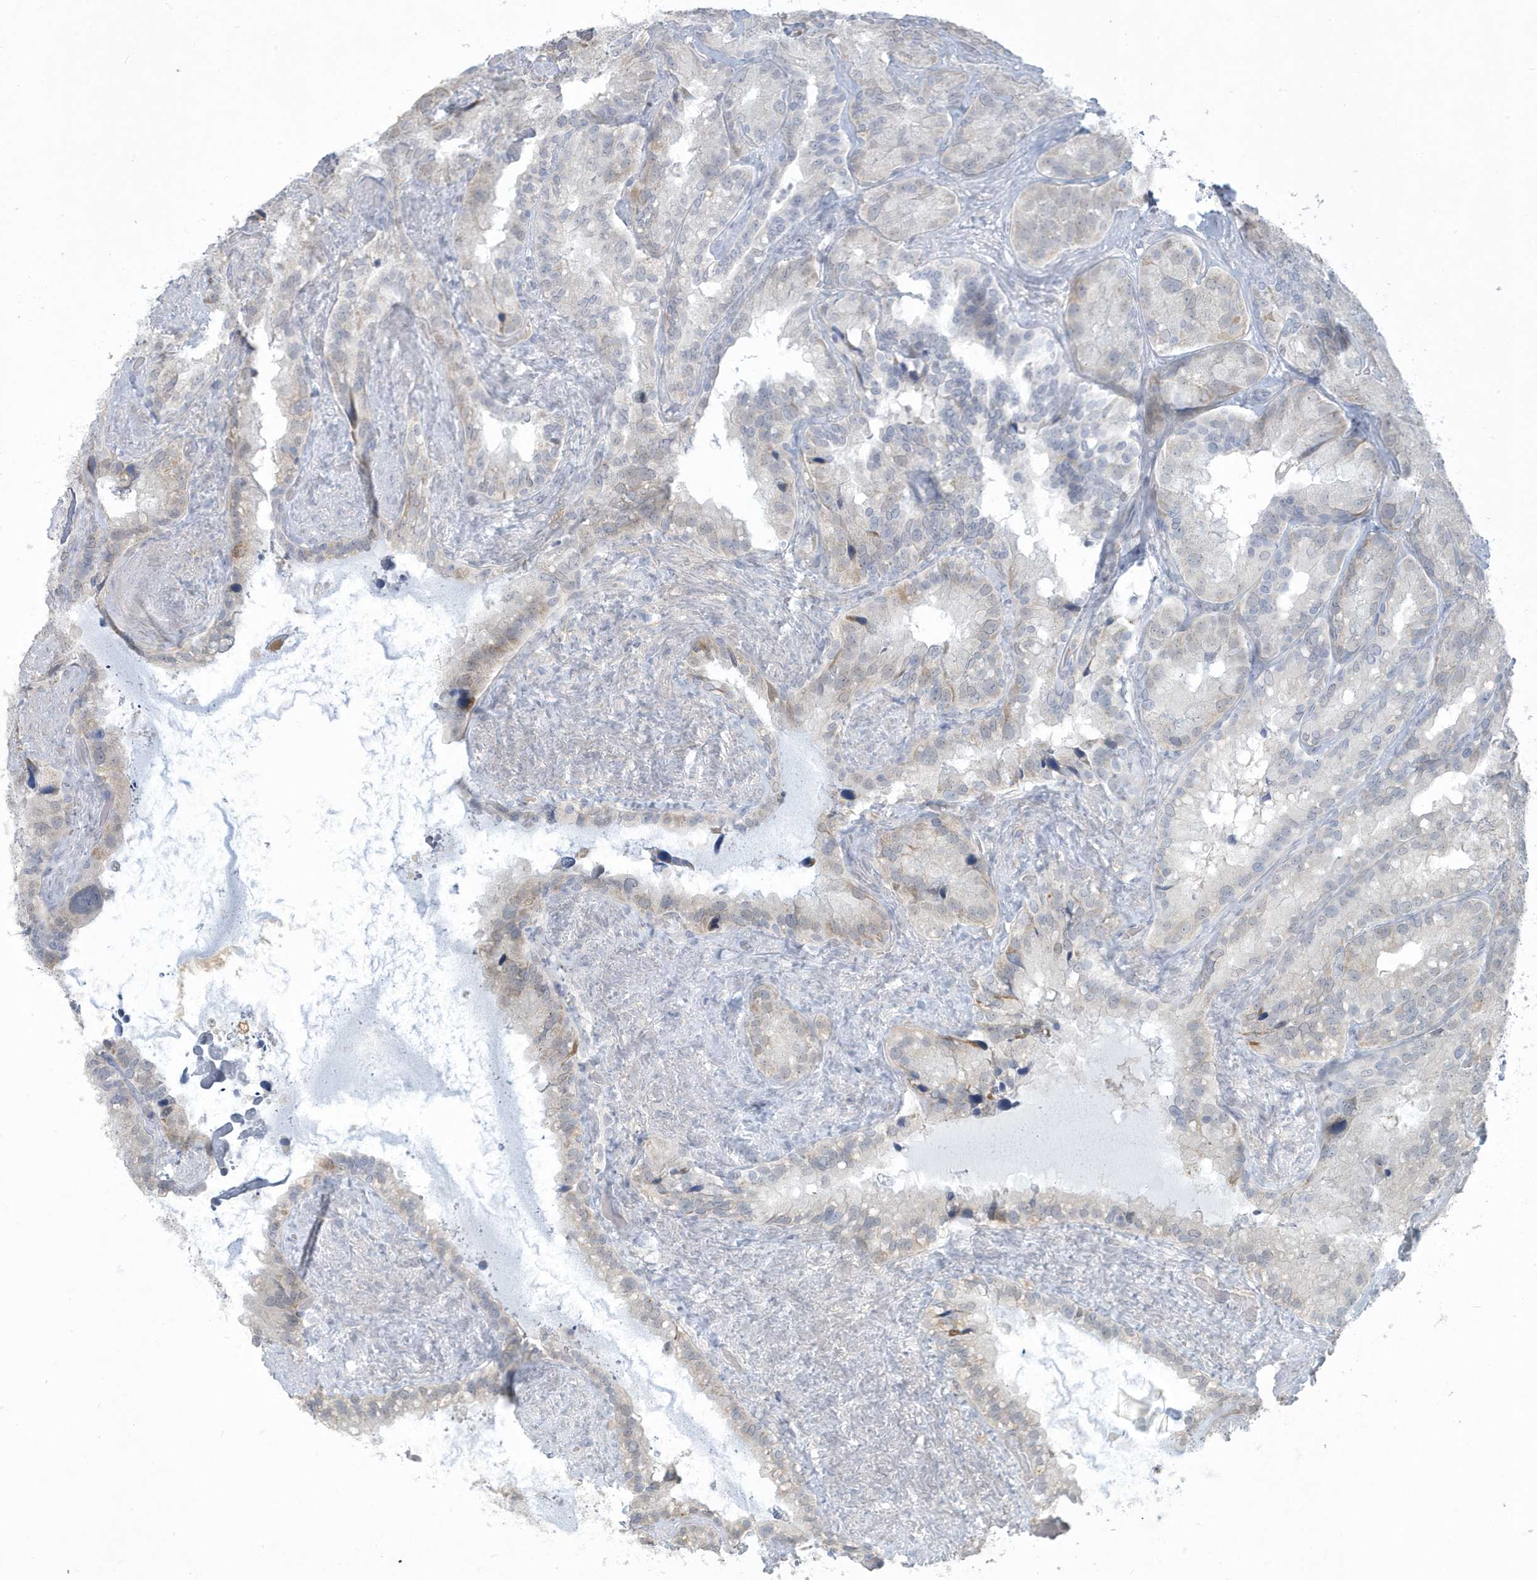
{"staining": {"intensity": "negative", "quantity": "none", "location": "none"}, "tissue": "seminal vesicle", "cell_type": "Glandular cells", "image_type": "normal", "snomed": [{"axis": "morphology", "description": "Normal tissue, NOS"}, {"axis": "topography", "description": "Prostate"}, {"axis": "topography", "description": "Seminal veicle"}], "caption": "There is no significant staining in glandular cells of seminal vesicle. (Immunohistochemistry, brightfield microscopy, high magnification).", "gene": "HERC6", "patient": {"sex": "male", "age": 68}}